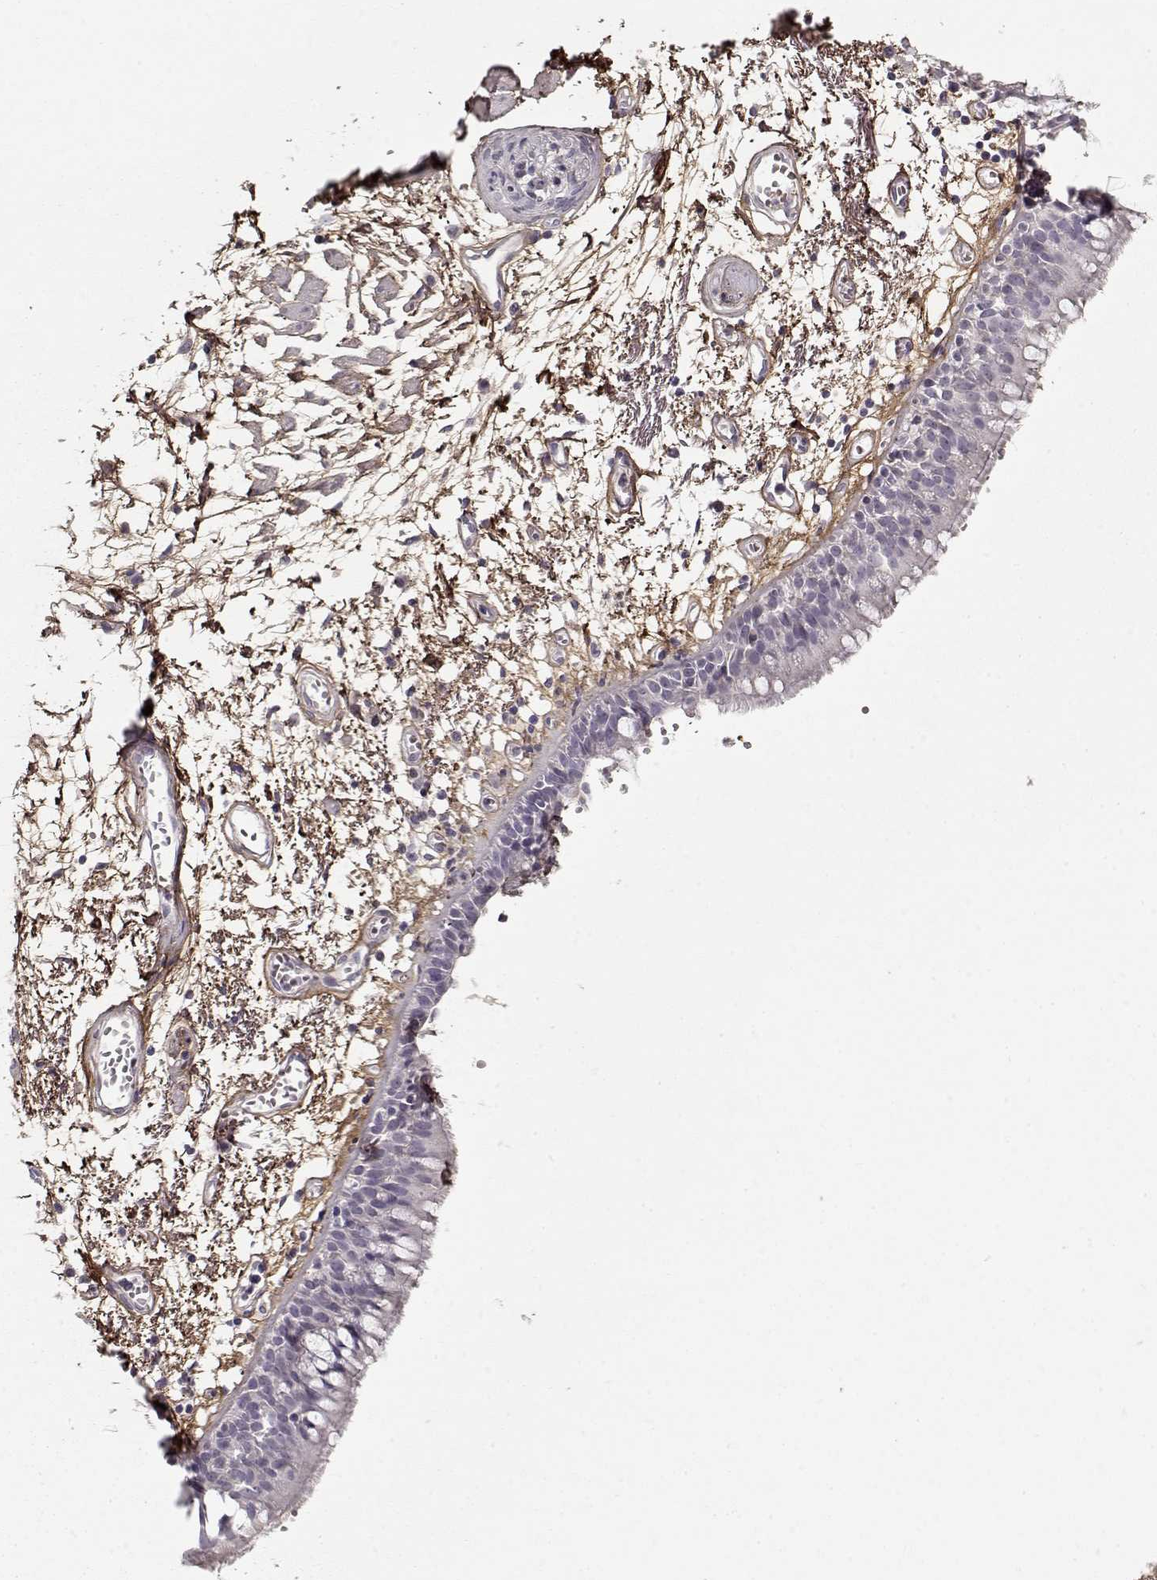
{"staining": {"intensity": "negative", "quantity": "none", "location": "none"}, "tissue": "bronchus", "cell_type": "Respiratory epithelial cells", "image_type": "normal", "snomed": [{"axis": "morphology", "description": "Normal tissue, NOS"}, {"axis": "morphology", "description": "Squamous cell carcinoma, NOS"}, {"axis": "topography", "description": "Cartilage tissue"}, {"axis": "topography", "description": "Bronchus"}, {"axis": "topography", "description": "Lung"}], "caption": "The micrograph displays no staining of respiratory epithelial cells in benign bronchus. (Immunohistochemistry, brightfield microscopy, high magnification).", "gene": "LUM", "patient": {"sex": "male", "age": 66}}